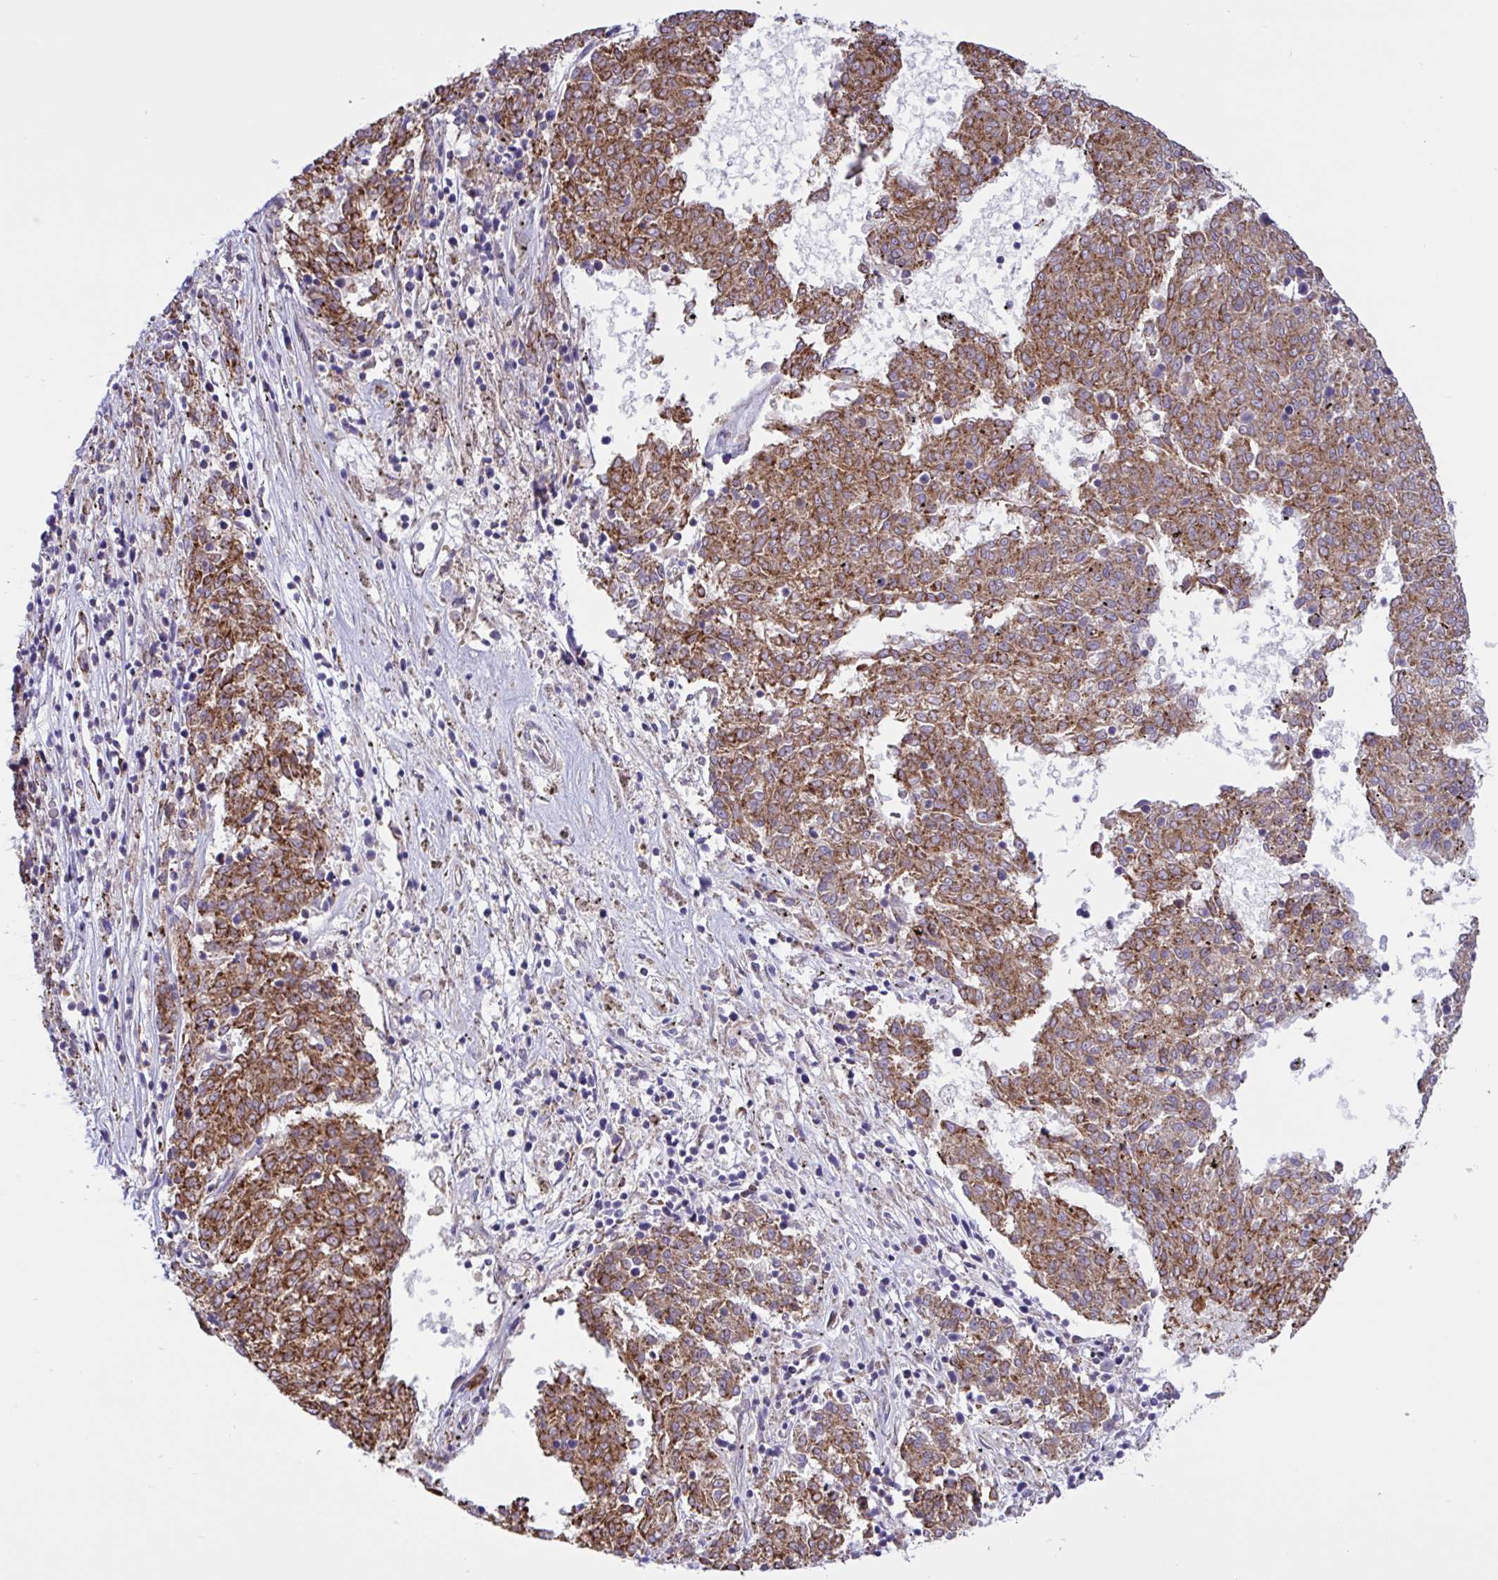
{"staining": {"intensity": "moderate", "quantity": ">75%", "location": "cytoplasmic/membranous"}, "tissue": "melanoma", "cell_type": "Tumor cells", "image_type": "cancer", "snomed": [{"axis": "morphology", "description": "Malignant melanoma, NOS"}, {"axis": "topography", "description": "Skin"}], "caption": "Immunohistochemical staining of malignant melanoma exhibits medium levels of moderate cytoplasmic/membranous expression in approximately >75% of tumor cells.", "gene": "DSC3", "patient": {"sex": "female", "age": 72}}